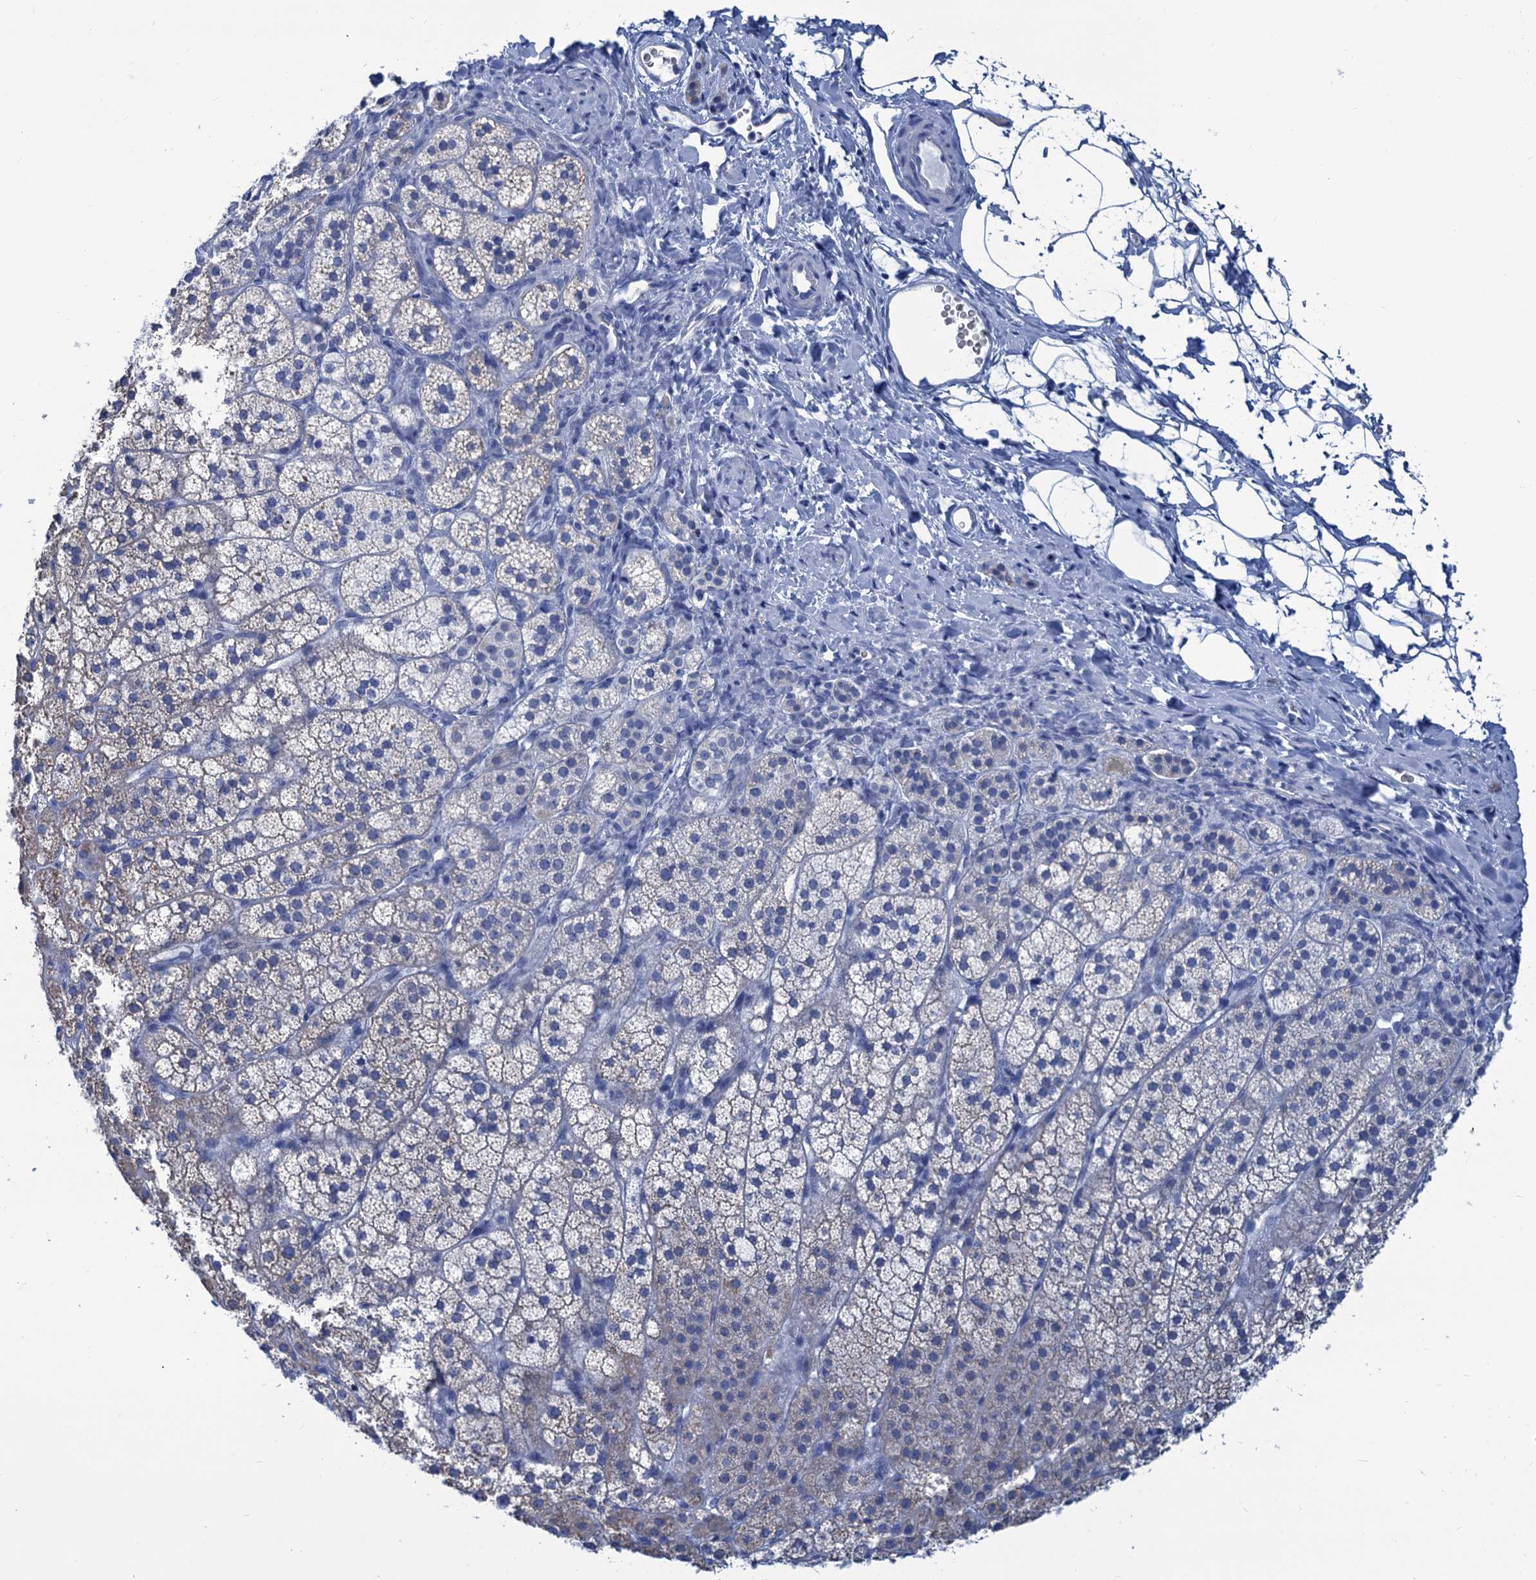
{"staining": {"intensity": "weak", "quantity": "<25%", "location": "cytoplasmic/membranous"}, "tissue": "adrenal gland", "cell_type": "Glandular cells", "image_type": "normal", "snomed": [{"axis": "morphology", "description": "Normal tissue, NOS"}, {"axis": "topography", "description": "Adrenal gland"}], "caption": "DAB (3,3'-diaminobenzidine) immunohistochemical staining of benign human adrenal gland exhibits no significant staining in glandular cells.", "gene": "CABYR", "patient": {"sex": "female", "age": 44}}